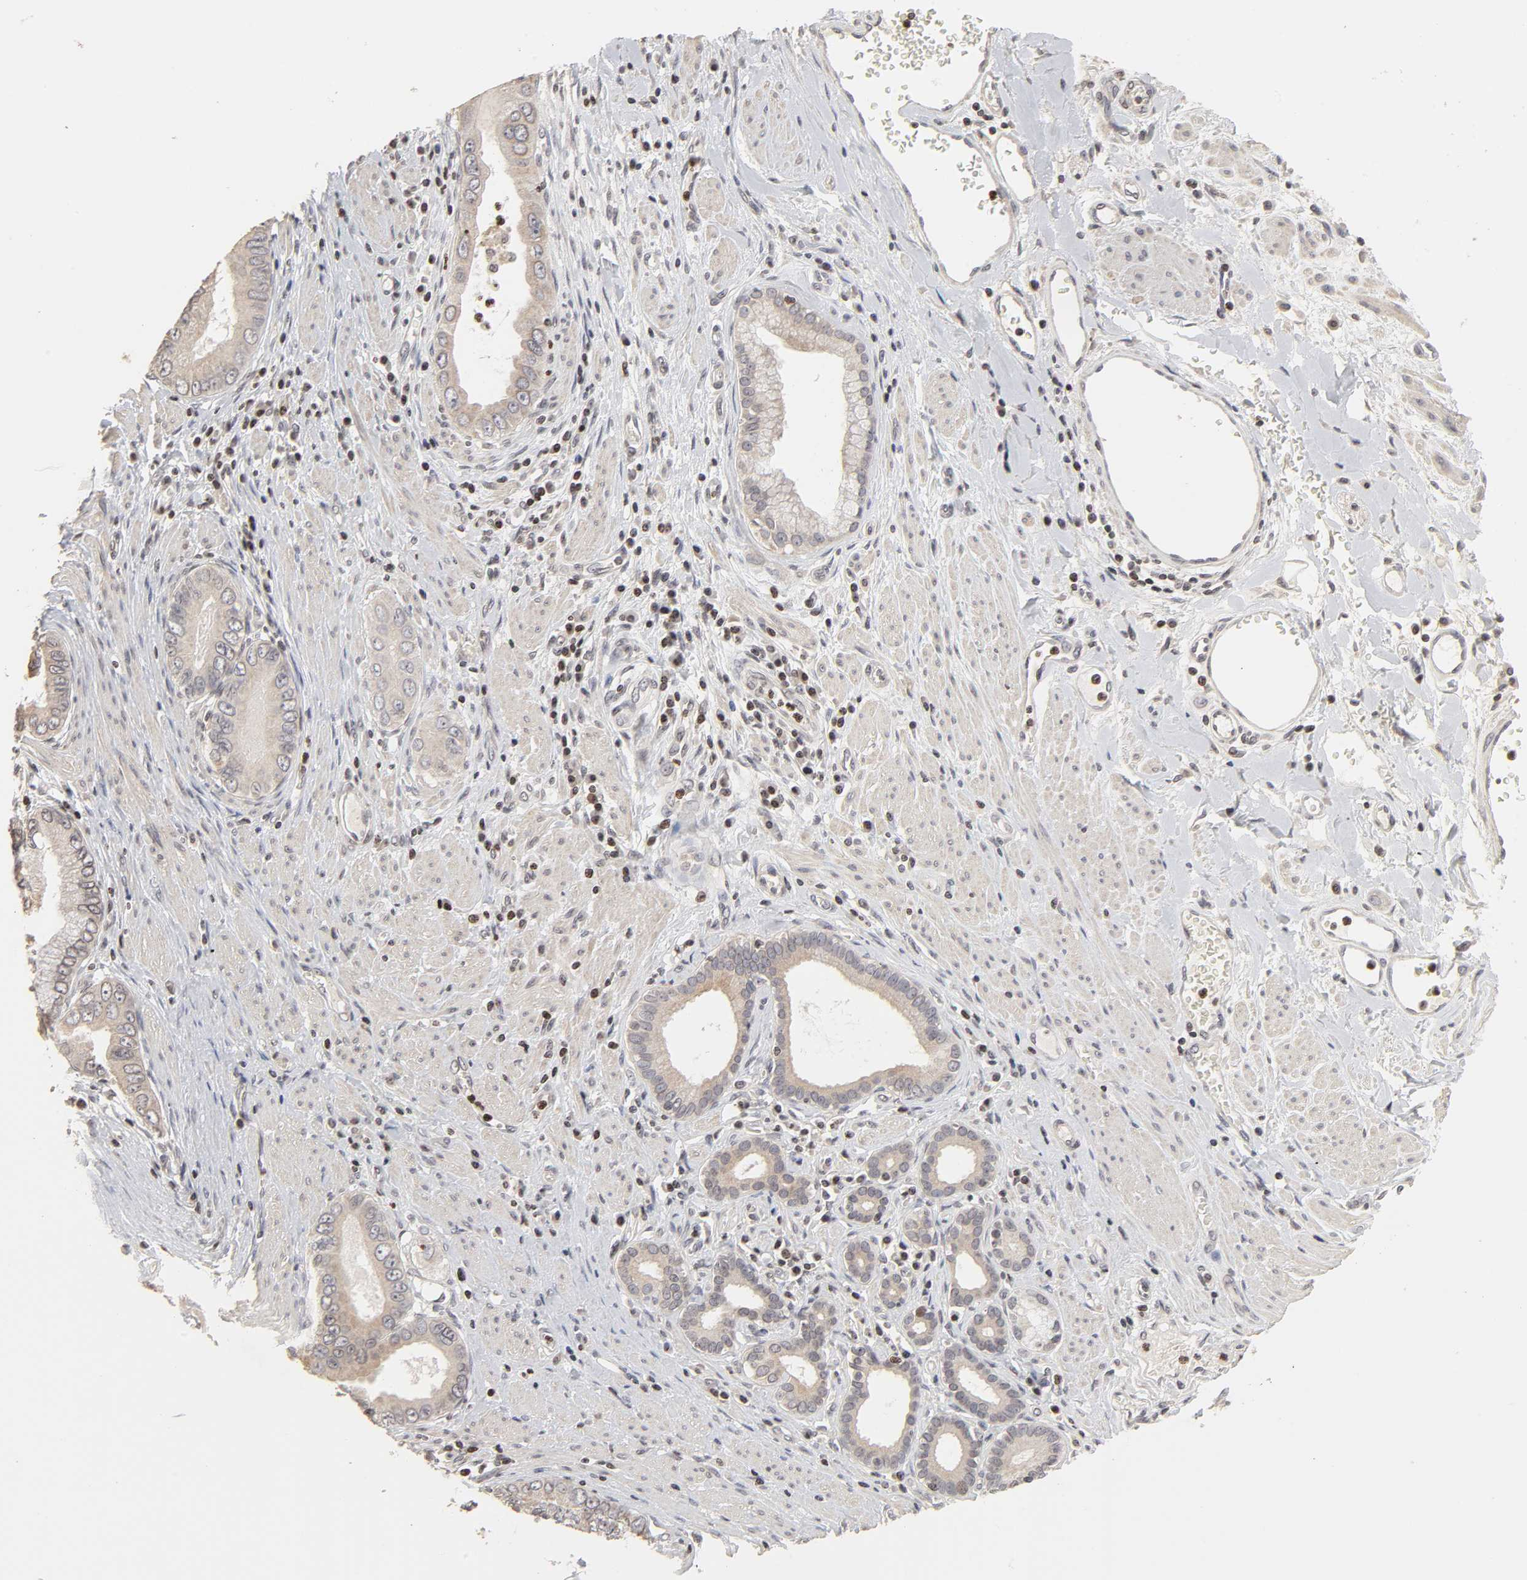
{"staining": {"intensity": "weak", "quantity": "<25%", "location": "cytoplasmic/membranous"}, "tissue": "pancreatic cancer", "cell_type": "Tumor cells", "image_type": "cancer", "snomed": [{"axis": "morphology", "description": "Normal tissue, NOS"}, {"axis": "topography", "description": "Lymph node"}], "caption": "A high-resolution image shows immunohistochemistry staining of pancreatic cancer, which reveals no significant staining in tumor cells.", "gene": "ZNF473", "patient": {"sex": "male", "age": 50}}